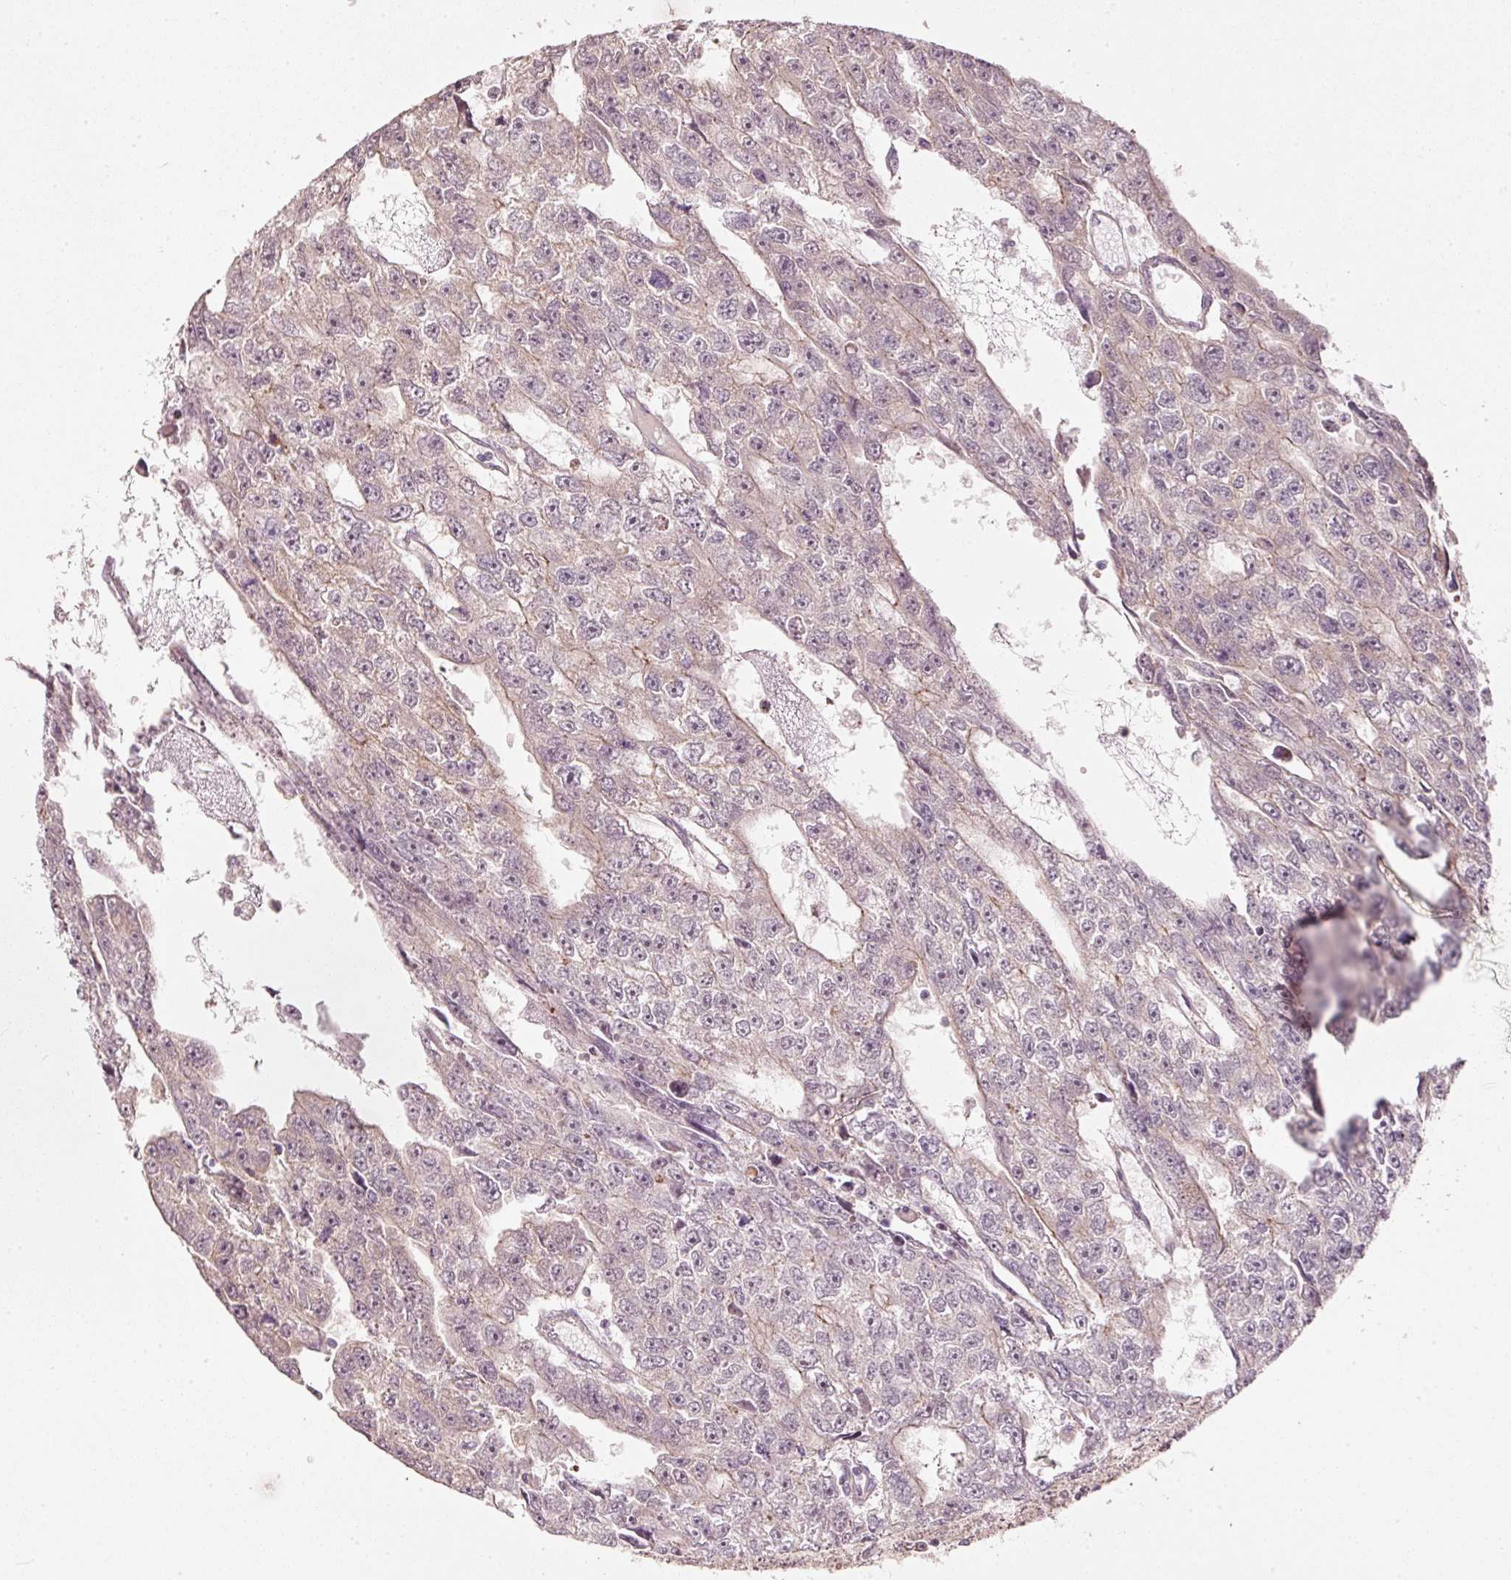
{"staining": {"intensity": "negative", "quantity": "none", "location": "none"}, "tissue": "testis cancer", "cell_type": "Tumor cells", "image_type": "cancer", "snomed": [{"axis": "morphology", "description": "Carcinoma, Embryonal, NOS"}, {"axis": "topography", "description": "Testis"}], "caption": "A high-resolution micrograph shows immunohistochemistry (IHC) staining of testis embryonal carcinoma, which reveals no significant positivity in tumor cells.", "gene": "ARHGAP22", "patient": {"sex": "male", "age": 20}}